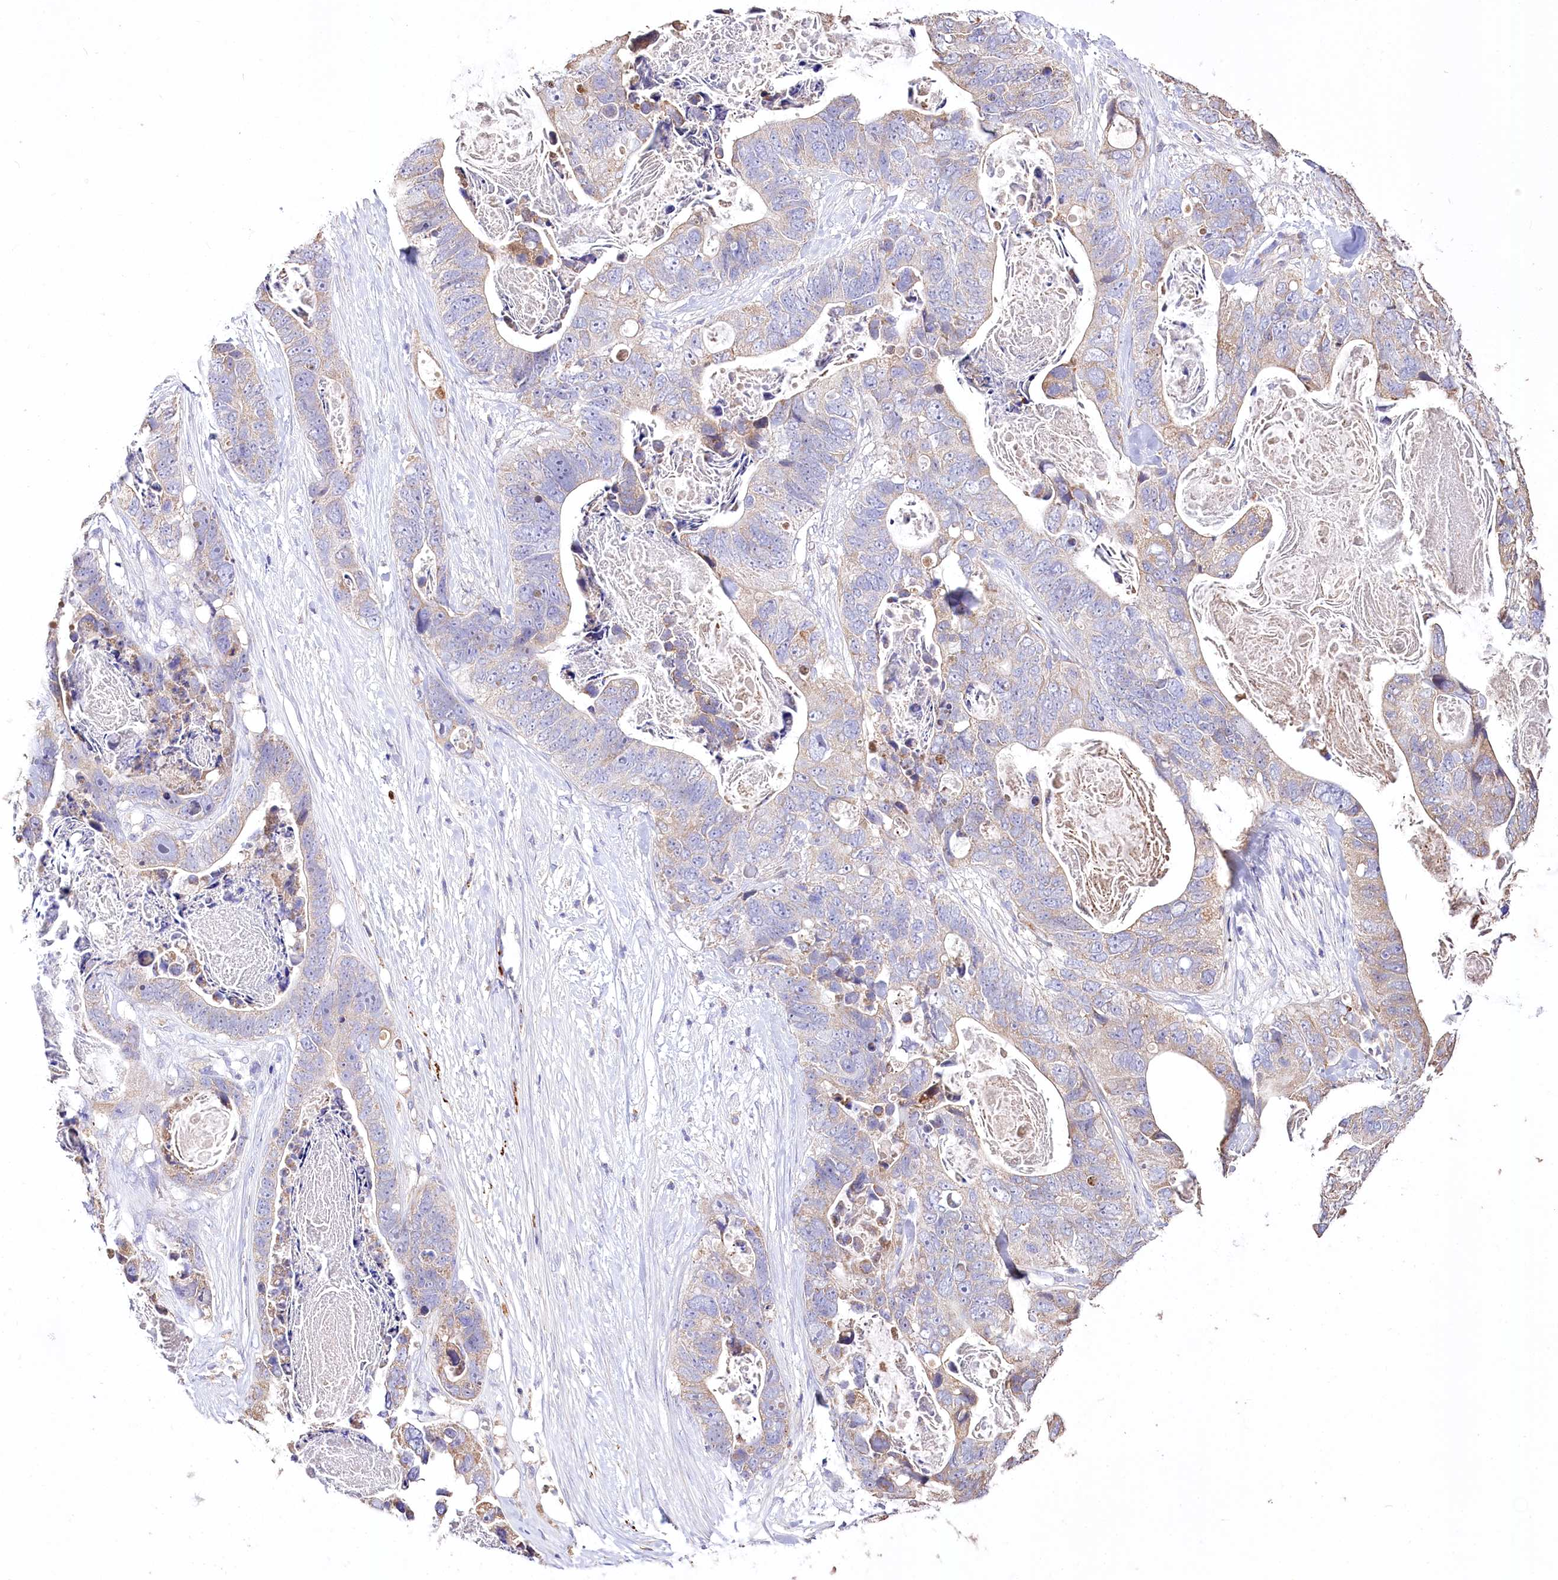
{"staining": {"intensity": "weak", "quantity": "<25%", "location": "cytoplasmic/membranous"}, "tissue": "stomach cancer", "cell_type": "Tumor cells", "image_type": "cancer", "snomed": [{"axis": "morphology", "description": "Adenocarcinoma, NOS"}, {"axis": "topography", "description": "Stomach"}], "caption": "The histopathology image exhibits no significant staining in tumor cells of stomach cancer (adenocarcinoma).", "gene": "PTER", "patient": {"sex": "female", "age": 89}}